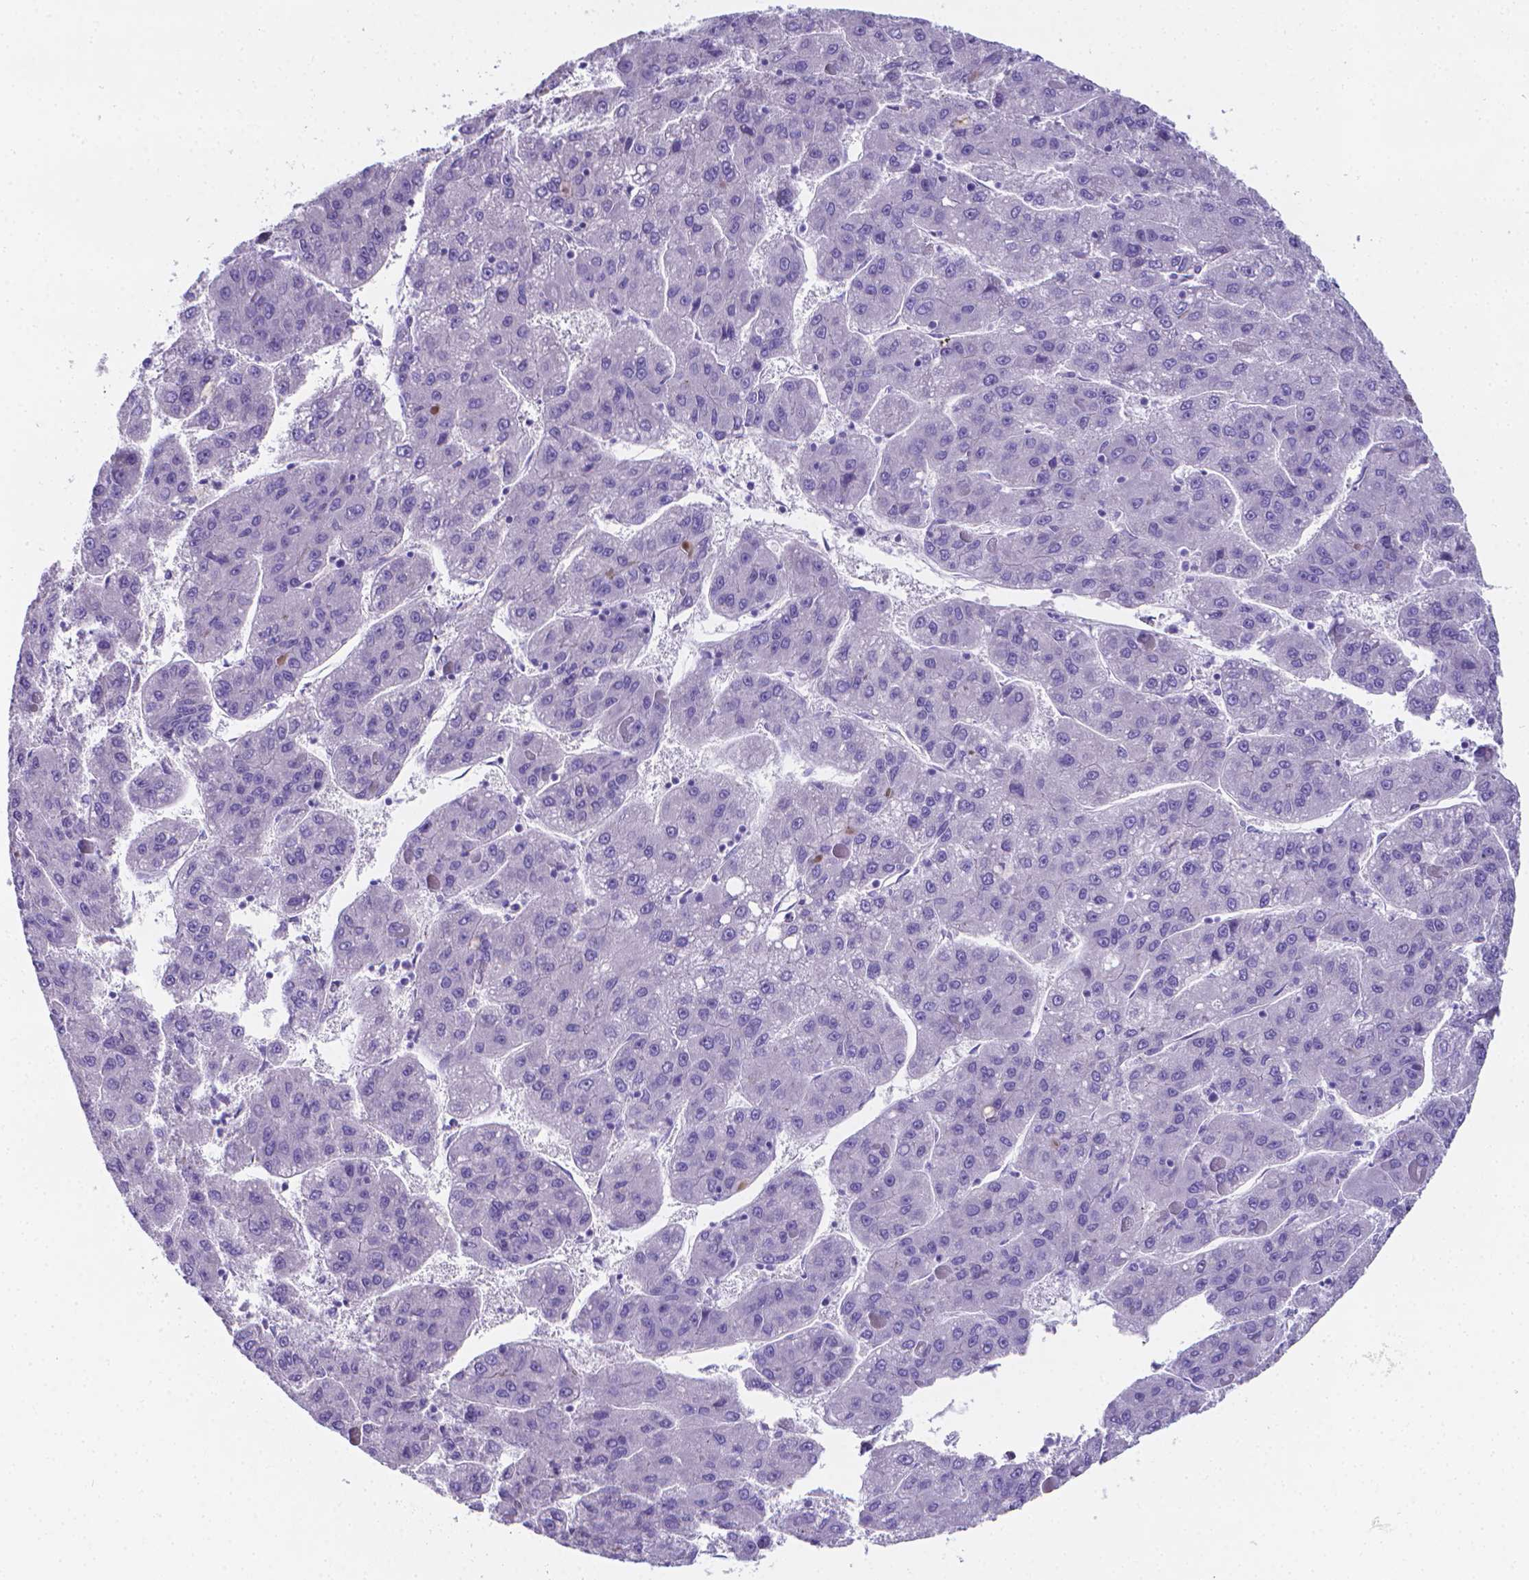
{"staining": {"intensity": "negative", "quantity": "none", "location": "none"}, "tissue": "liver cancer", "cell_type": "Tumor cells", "image_type": "cancer", "snomed": [{"axis": "morphology", "description": "Carcinoma, Hepatocellular, NOS"}, {"axis": "topography", "description": "Liver"}], "caption": "This histopathology image is of liver cancer stained with immunohistochemistry (IHC) to label a protein in brown with the nuclei are counter-stained blue. There is no positivity in tumor cells. The staining was performed using DAB to visualize the protein expression in brown, while the nuclei were stained in blue with hematoxylin (Magnification: 20x).", "gene": "LRRC73", "patient": {"sex": "female", "age": 82}}